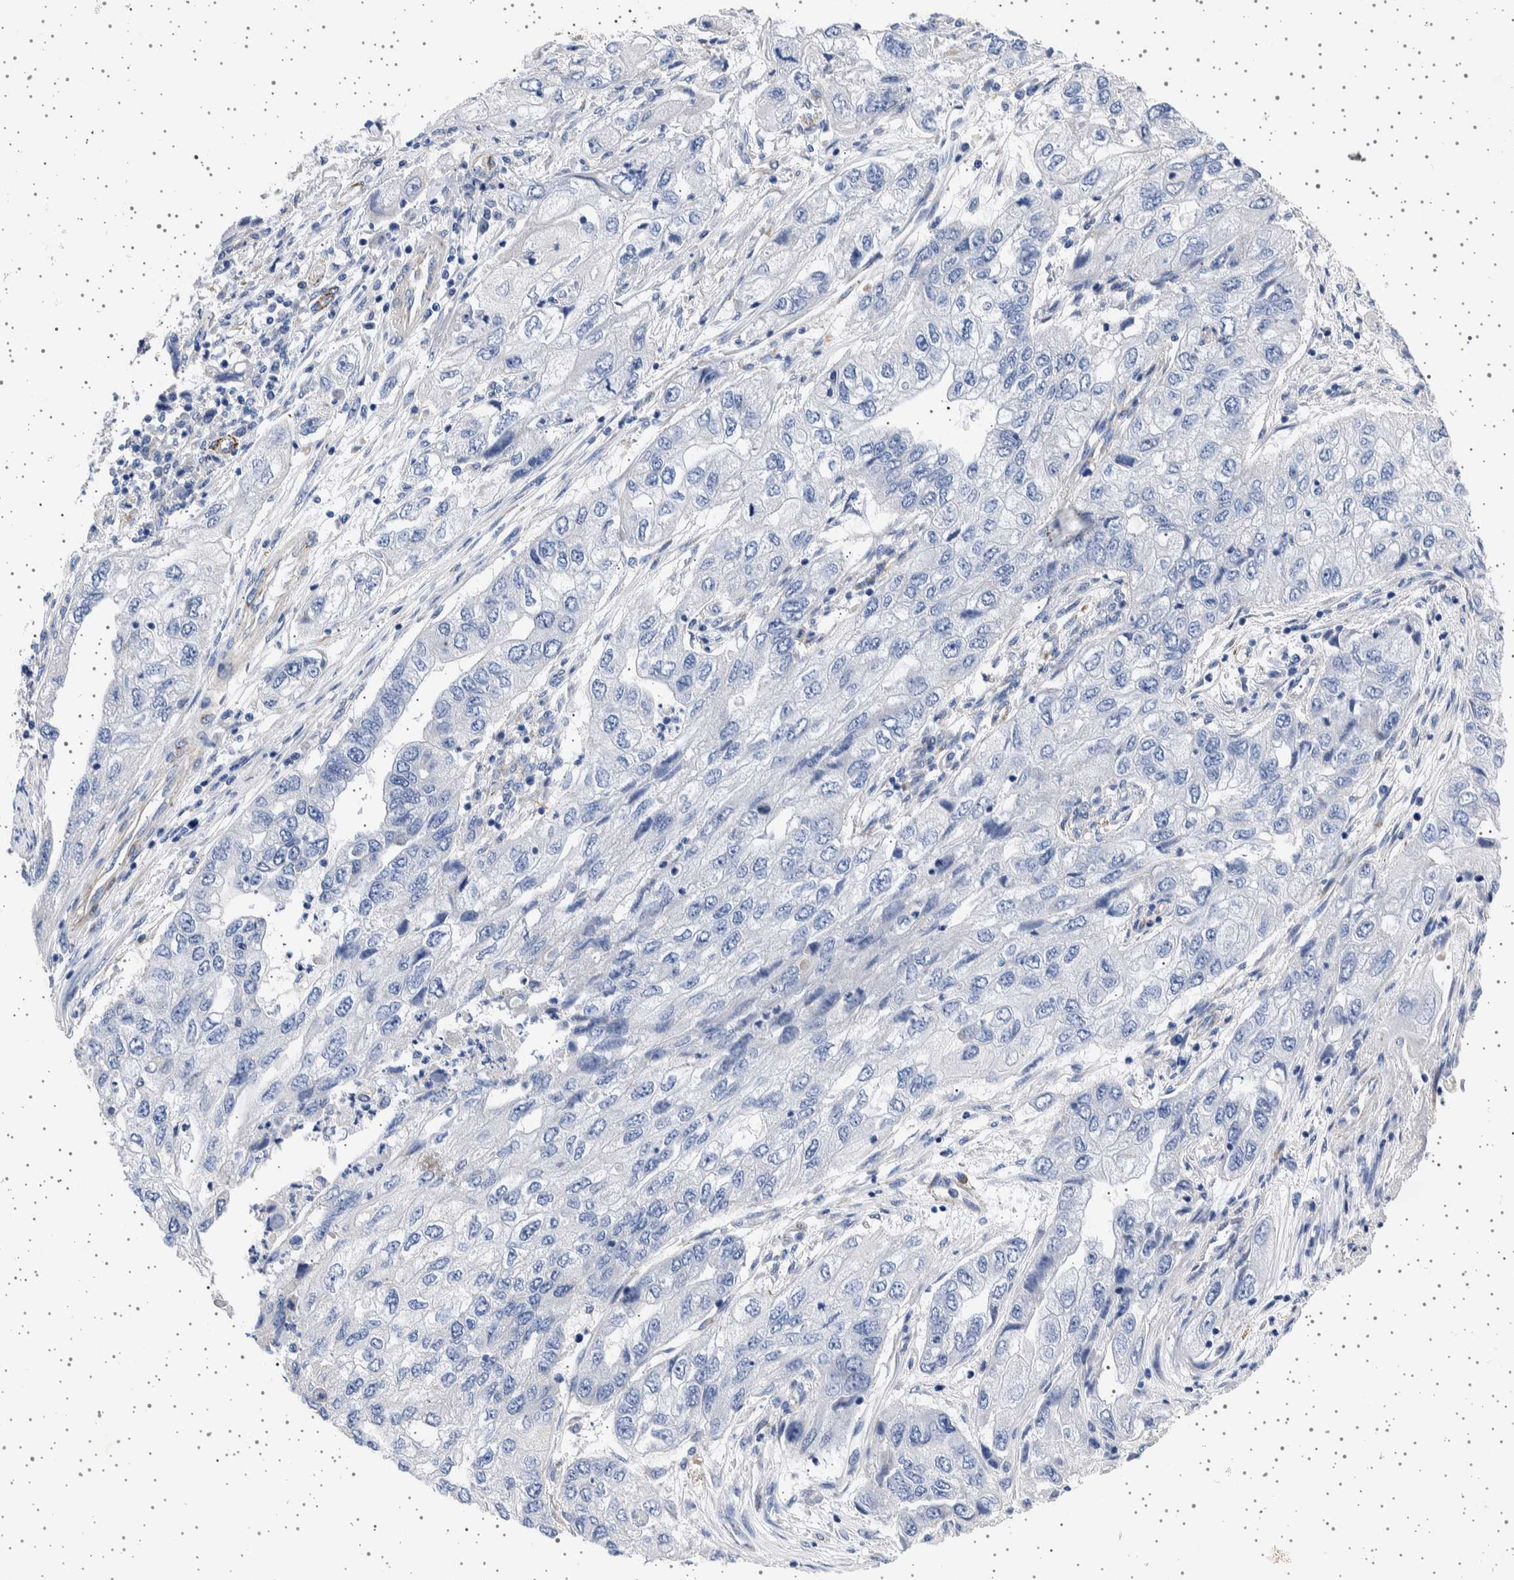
{"staining": {"intensity": "negative", "quantity": "none", "location": "none"}, "tissue": "endometrial cancer", "cell_type": "Tumor cells", "image_type": "cancer", "snomed": [{"axis": "morphology", "description": "Adenocarcinoma, NOS"}, {"axis": "topography", "description": "Endometrium"}], "caption": "IHC of human endometrial cancer reveals no positivity in tumor cells.", "gene": "SEPTIN4", "patient": {"sex": "female", "age": 49}}